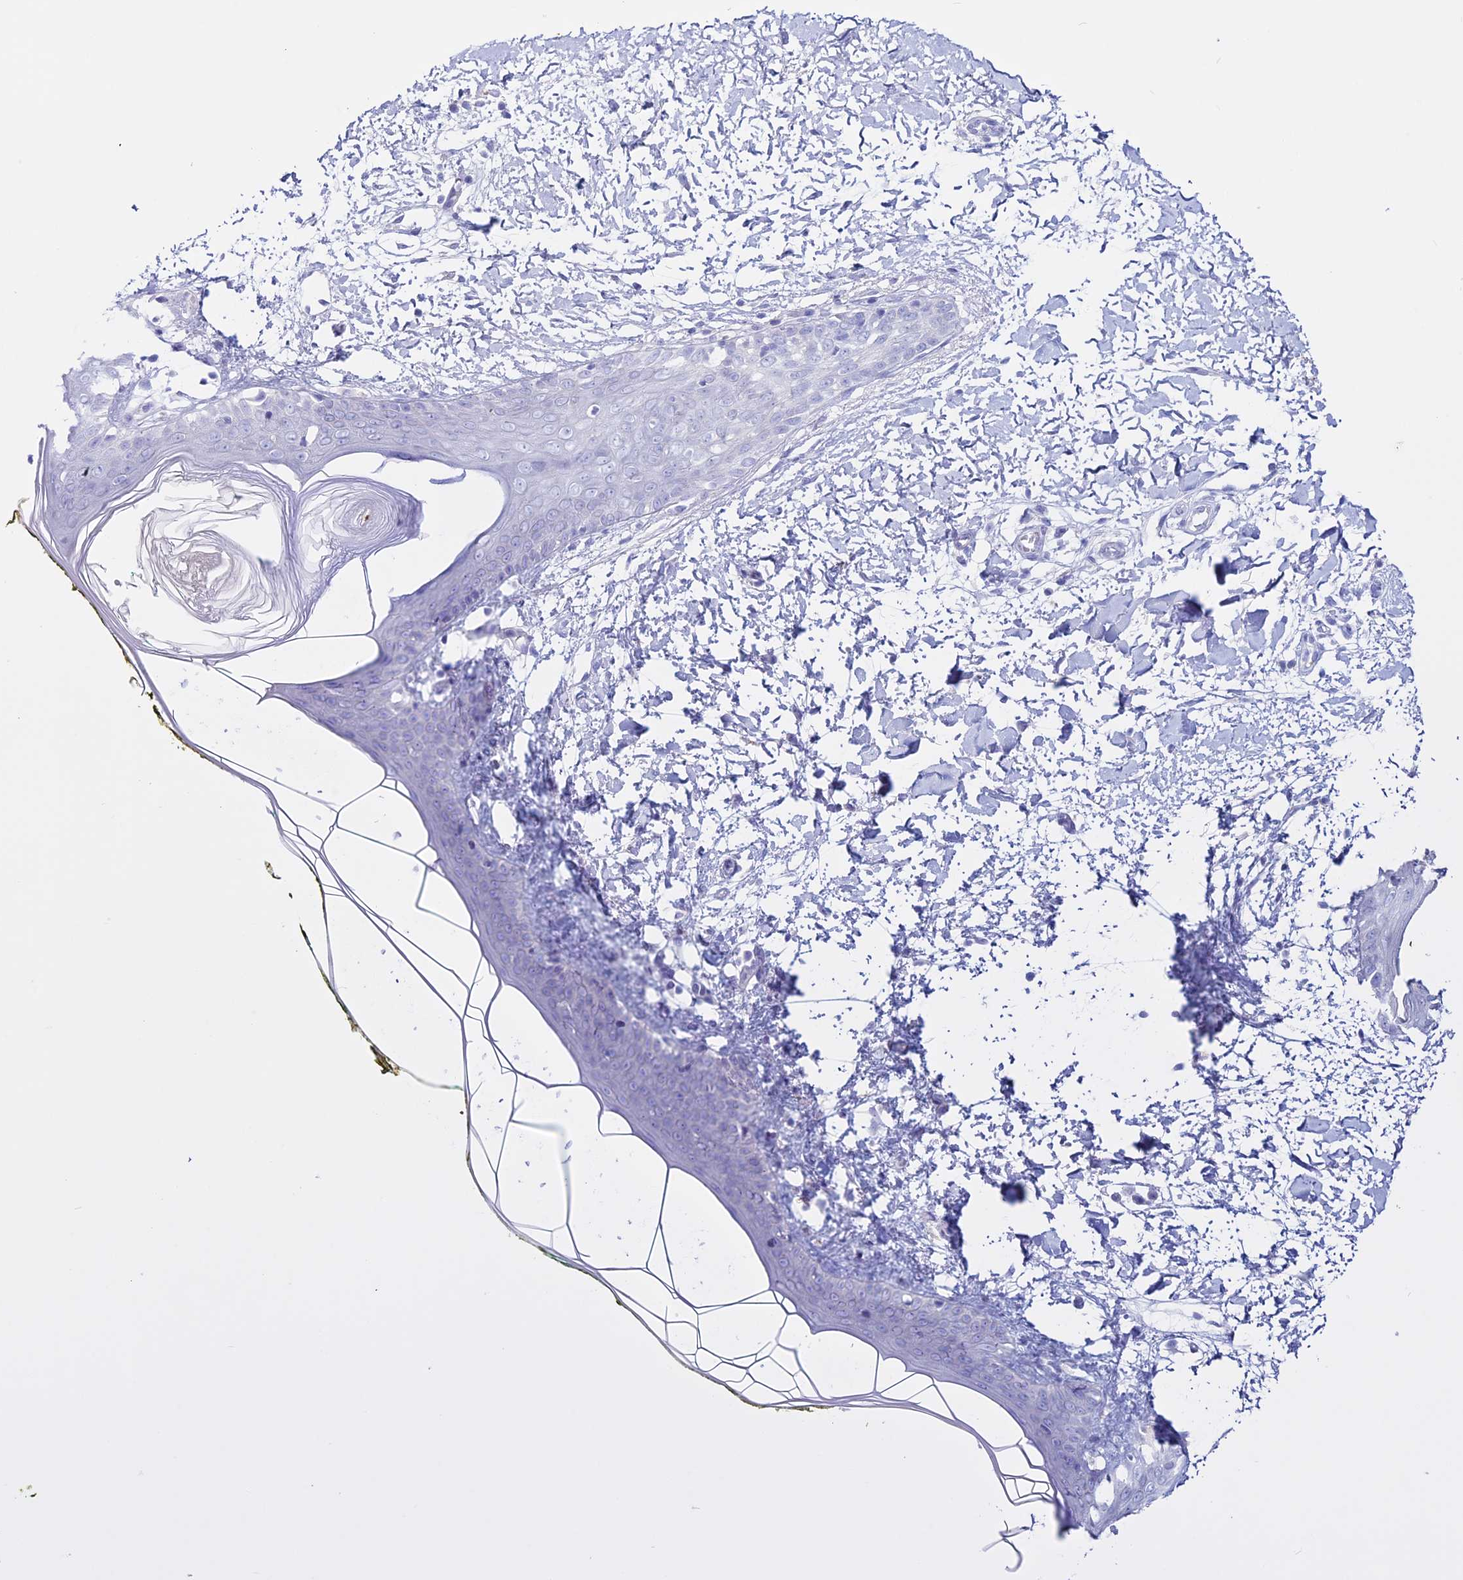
{"staining": {"intensity": "negative", "quantity": "none", "location": "none"}, "tissue": "skin", "cell_type": "Fibroblasts", "image_type": "normal", "snomed": [{"axis": "morphology", "description": "Normal tissue, NOS"}, {"axis": "topography", "description": "Skin"}], "caption": "High magnification brightfield microscopy of benign skin stained with DAB (brown) and counterstained with hematoxylin (blue): fibroblasts show no significant expression.", "gene": "CLEC2L", "patient": {"sex": "female", "age": 34}}